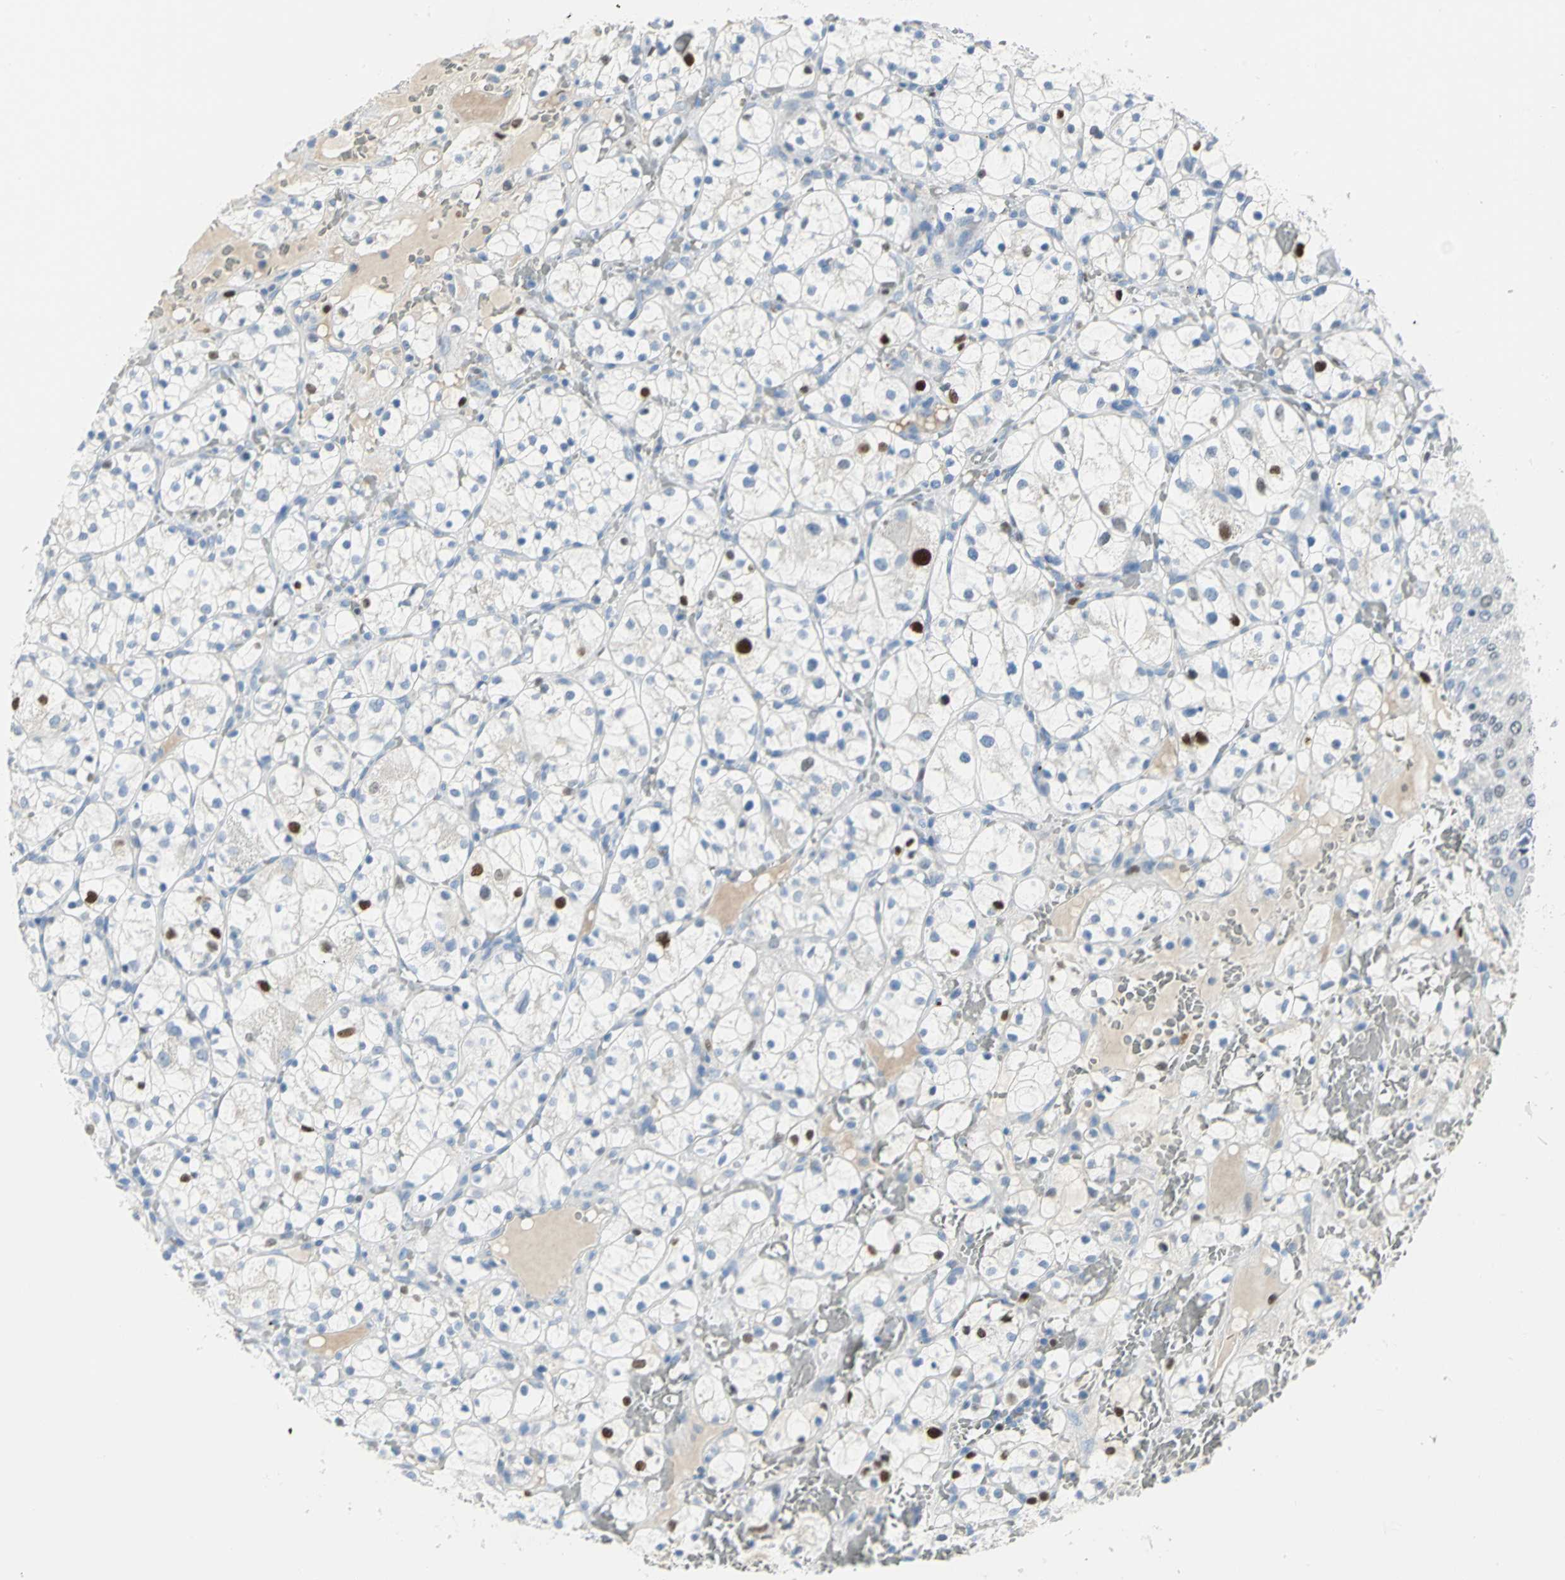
{"staining": {"intensity": "strong", "quantity": "<25%", "location": "nuclear"}, "tissue": "renal cancer", "cell_type": "Tumor cells", "image_type": "cancer", "snomed": [{"axis": "morphology", "description": "Adenocarcinoma, NOS"}, {"axis": "topography", "description": "Kidney"}], "caption": "A brown stain labels strong nuclear expression of a protein in renal cancer tumor cells. (DAB = brown stain, brightfield microscopy at high magnification).", "gene": "MCM4", "patient": {"sex": "female", "age": 60}}